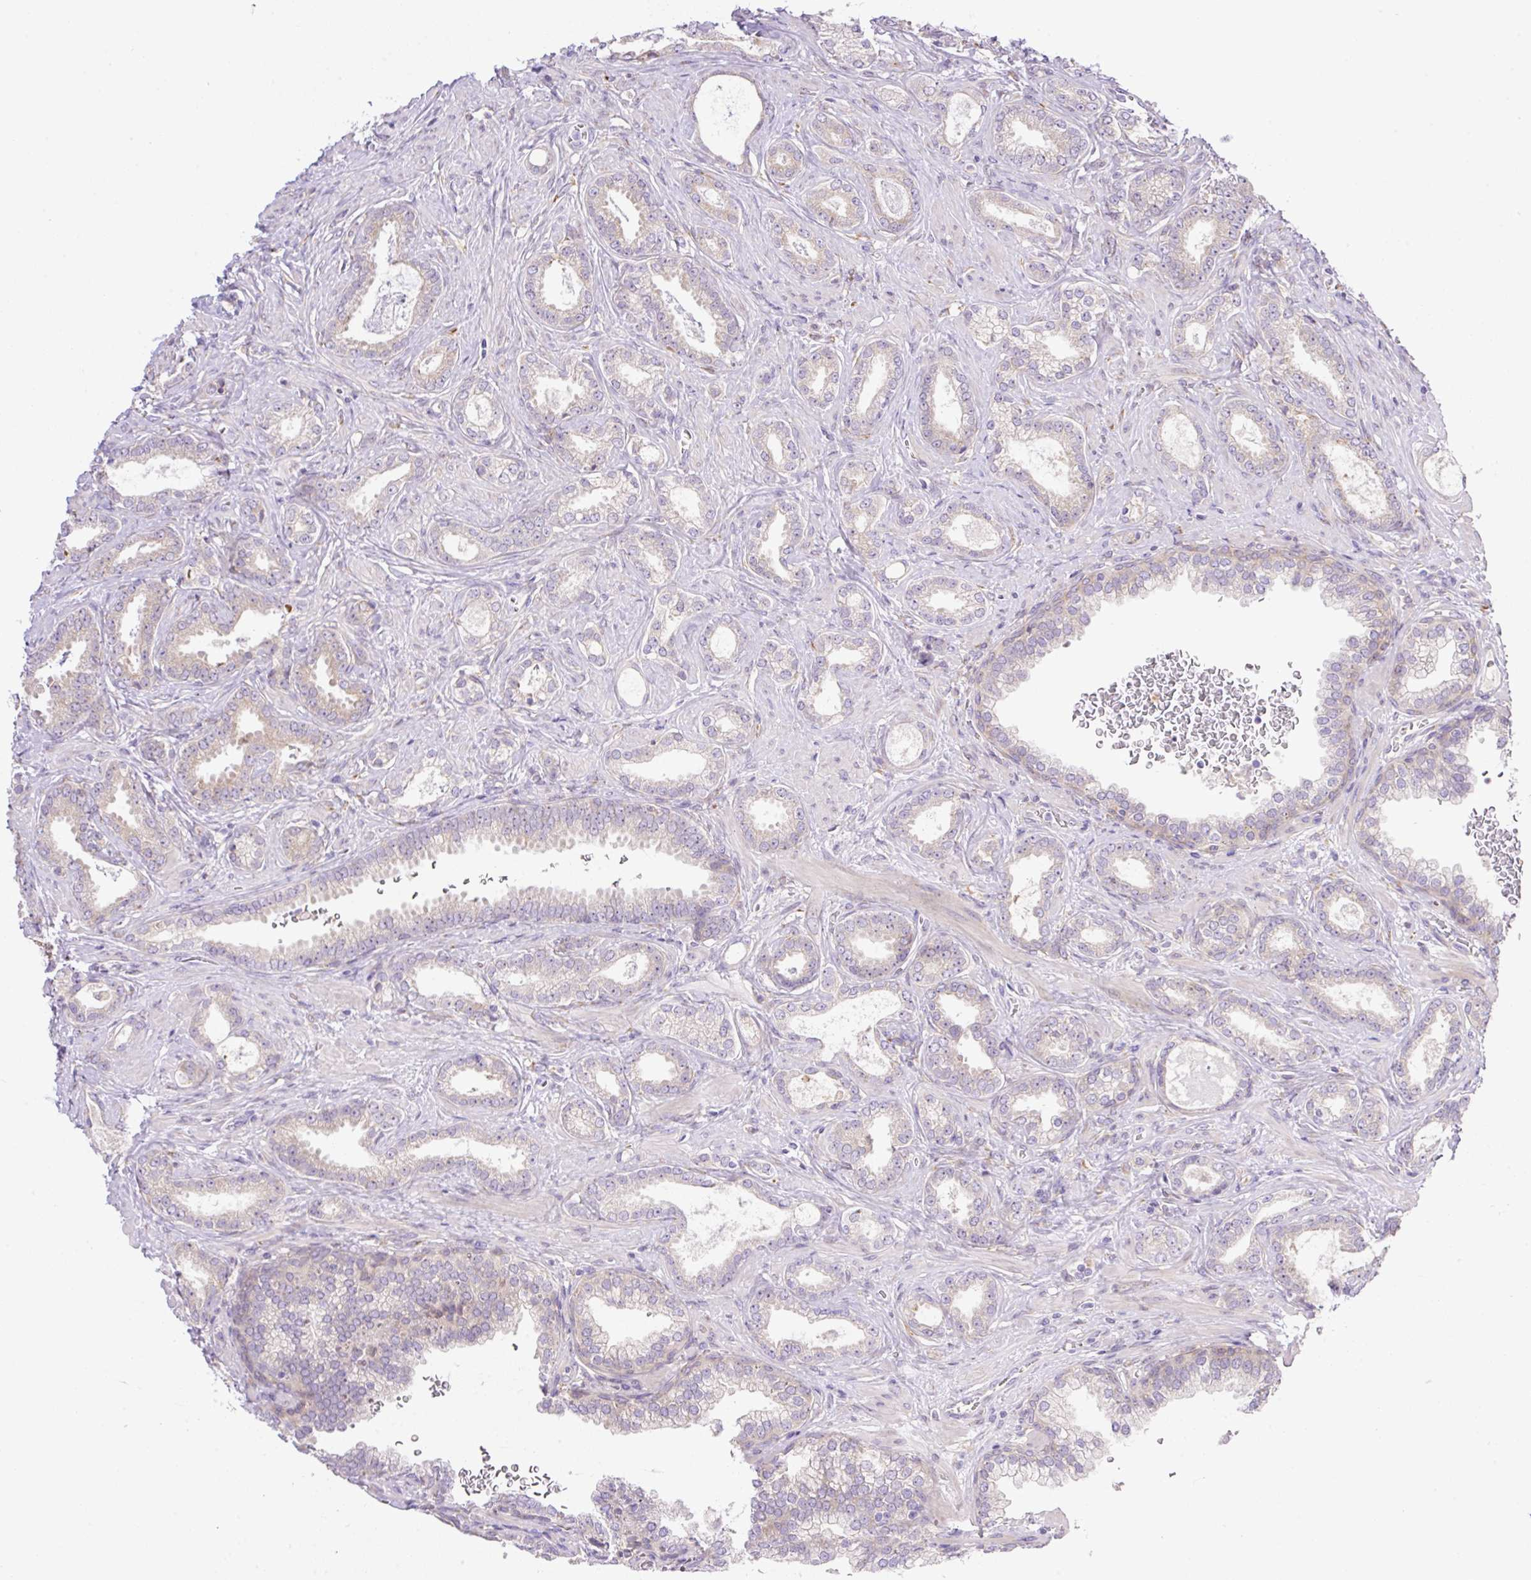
{"staining": {"intensity": "negative", "quantity": "none", "location": "none"}, "tissue": "prostate cancer", "cell_type": "Tumor cells", "image_type": "cancer", "snomed": [{"axis": "morphology", "description": "Adenocarcinoma, High grade"}, {"axis": "topography", "description": "Prostate"}], "caption": "An image of human adenocarcinoma (high-grade) (prostate) is negative for staining in tumor cells. Brightfield microscopy of immunohistochemistry (IHC) stained with DAB (3,3'-diaminobenzidine) (brown) and hematoxylin (blue), captured at high magnification.", "gene": "POFUT1", "patient": {"sex": "male", "age": 58}}